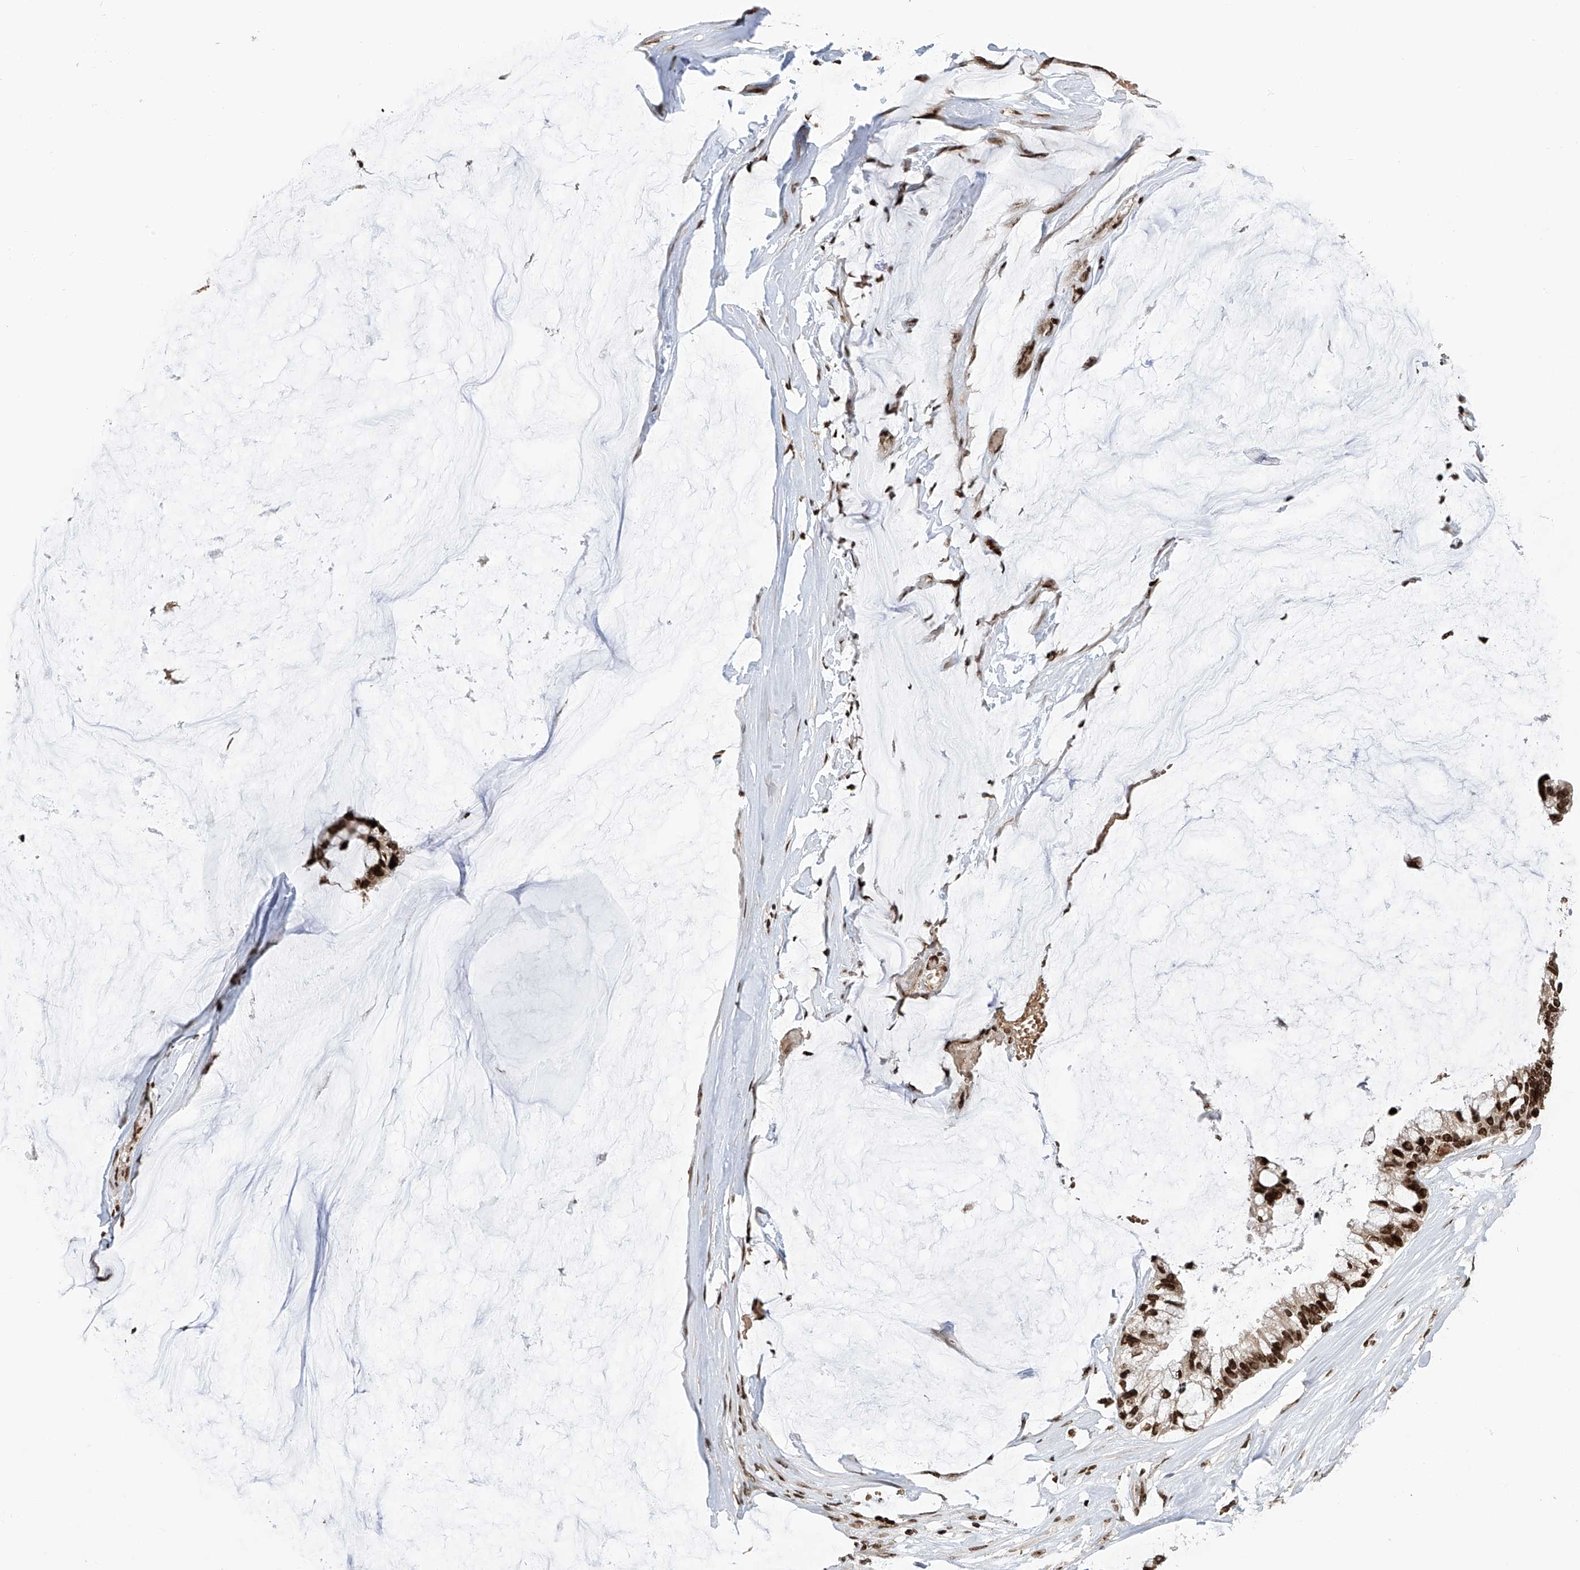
{"staining": {"intensity": "strong", "quantity": ">75%", "location": "nuclear"}, "tissue": "ovarian cancer", "cell_type": "Tumor cells", "image_type": "cancer", "snomed": [{"axis": "morphology", "description": "Cystadenocarcinoma, mucinous, NOS"}, {"axis": "topography", "description": "Ovary"}], "caption": "Strong nuclear staining for a protein is seen in about >75% of tumor cells of ovarian cancer using IHC.", "gene": "PAK1IP1", "patient": {"sex": "female", "age": 39}}